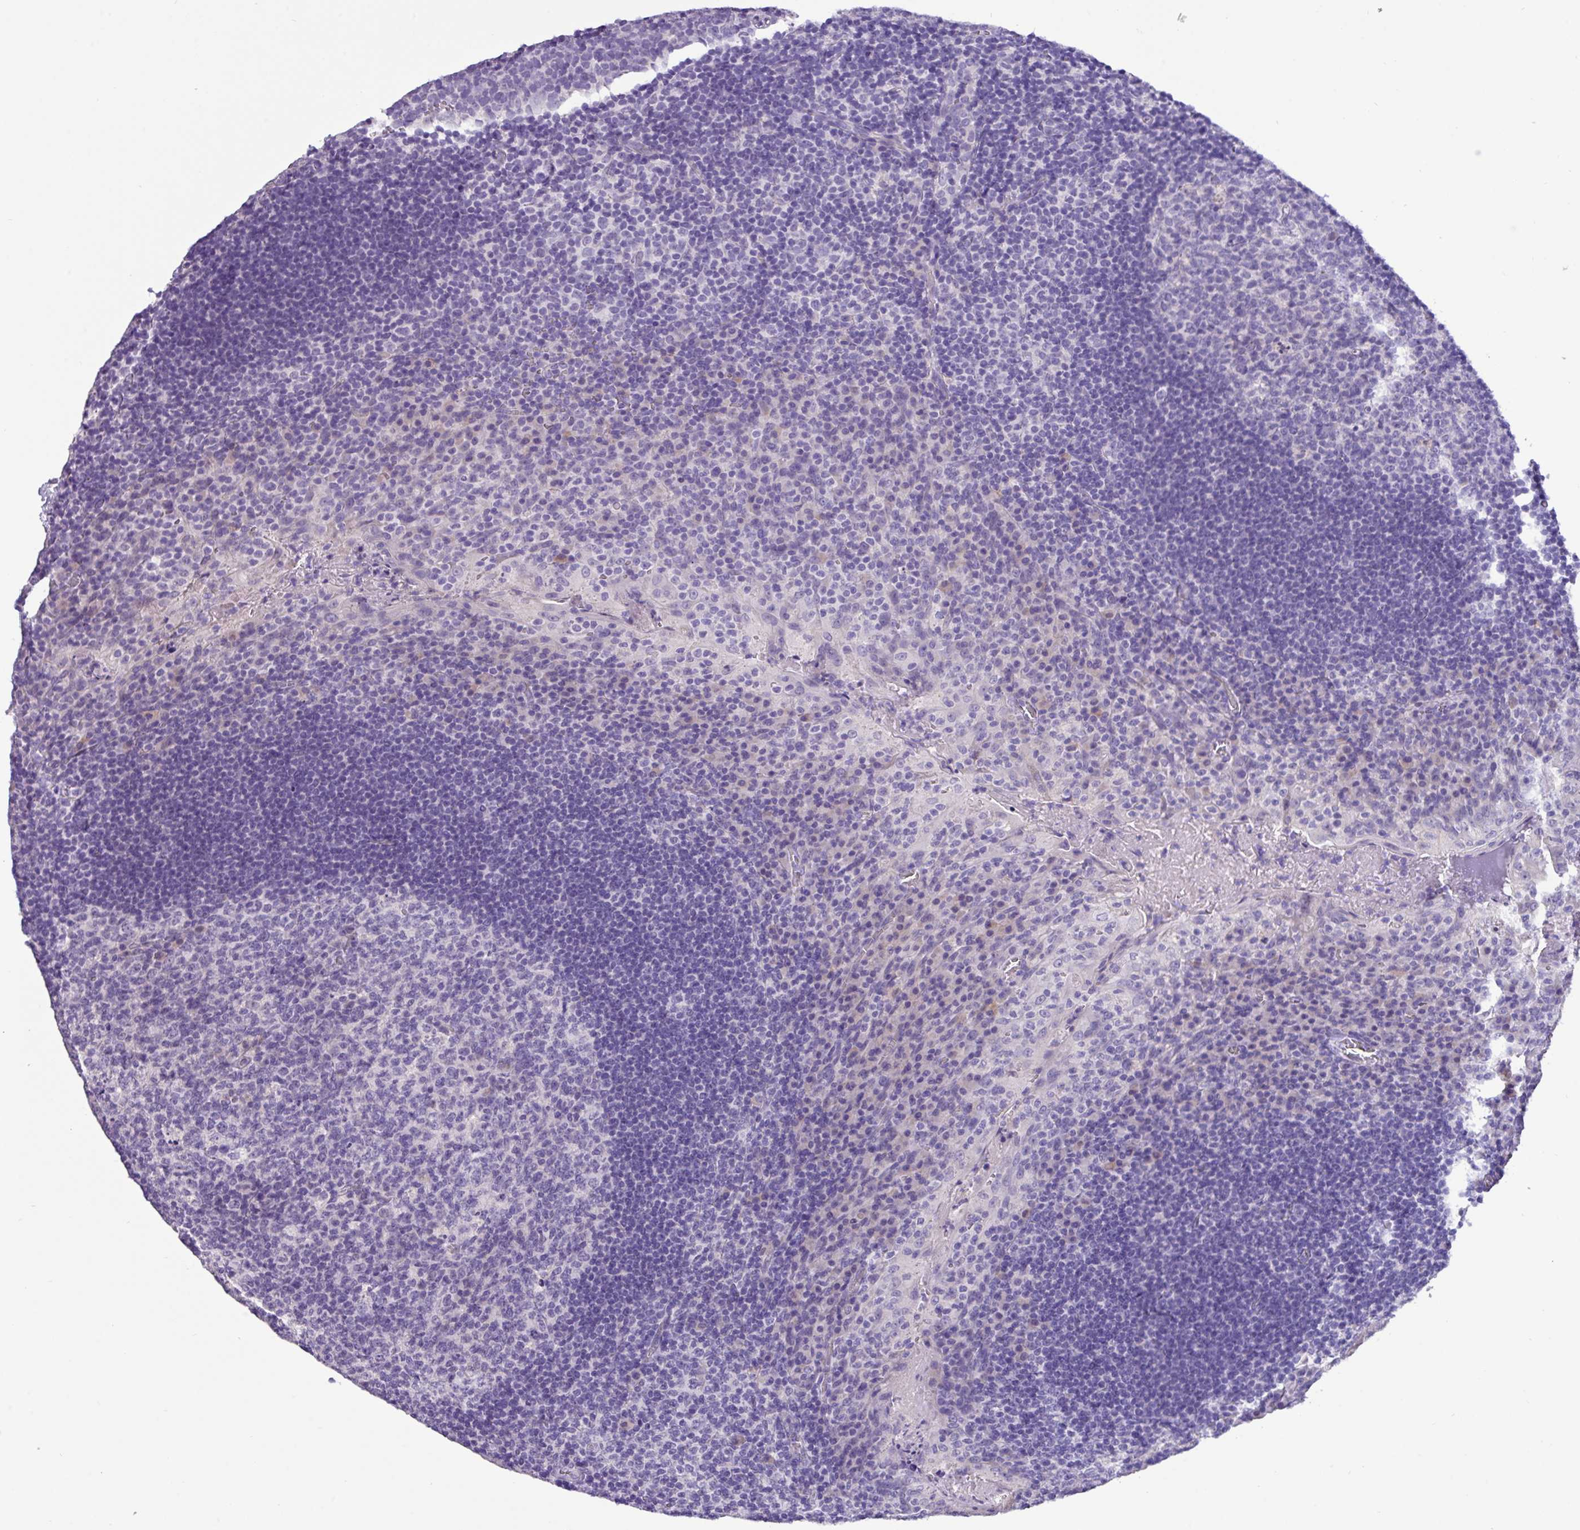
{"staining": {"intensity": "negative", "quantity": "none", "location": "none"}, "tissue": "tonsil", "cell_type": "Germinal center cells", "image_type": "normal", "snomed": [{"axis": "morphology", "description": "Normal tissue, NOS"}, {"axis": "topography", "description": "Tonsil"}], "caption": "Germinal center cells are negative for brown protein staining in unremarkable tonsil.", "gene": "EPCAM", "patient": {"sex": "male", "age": 17}}